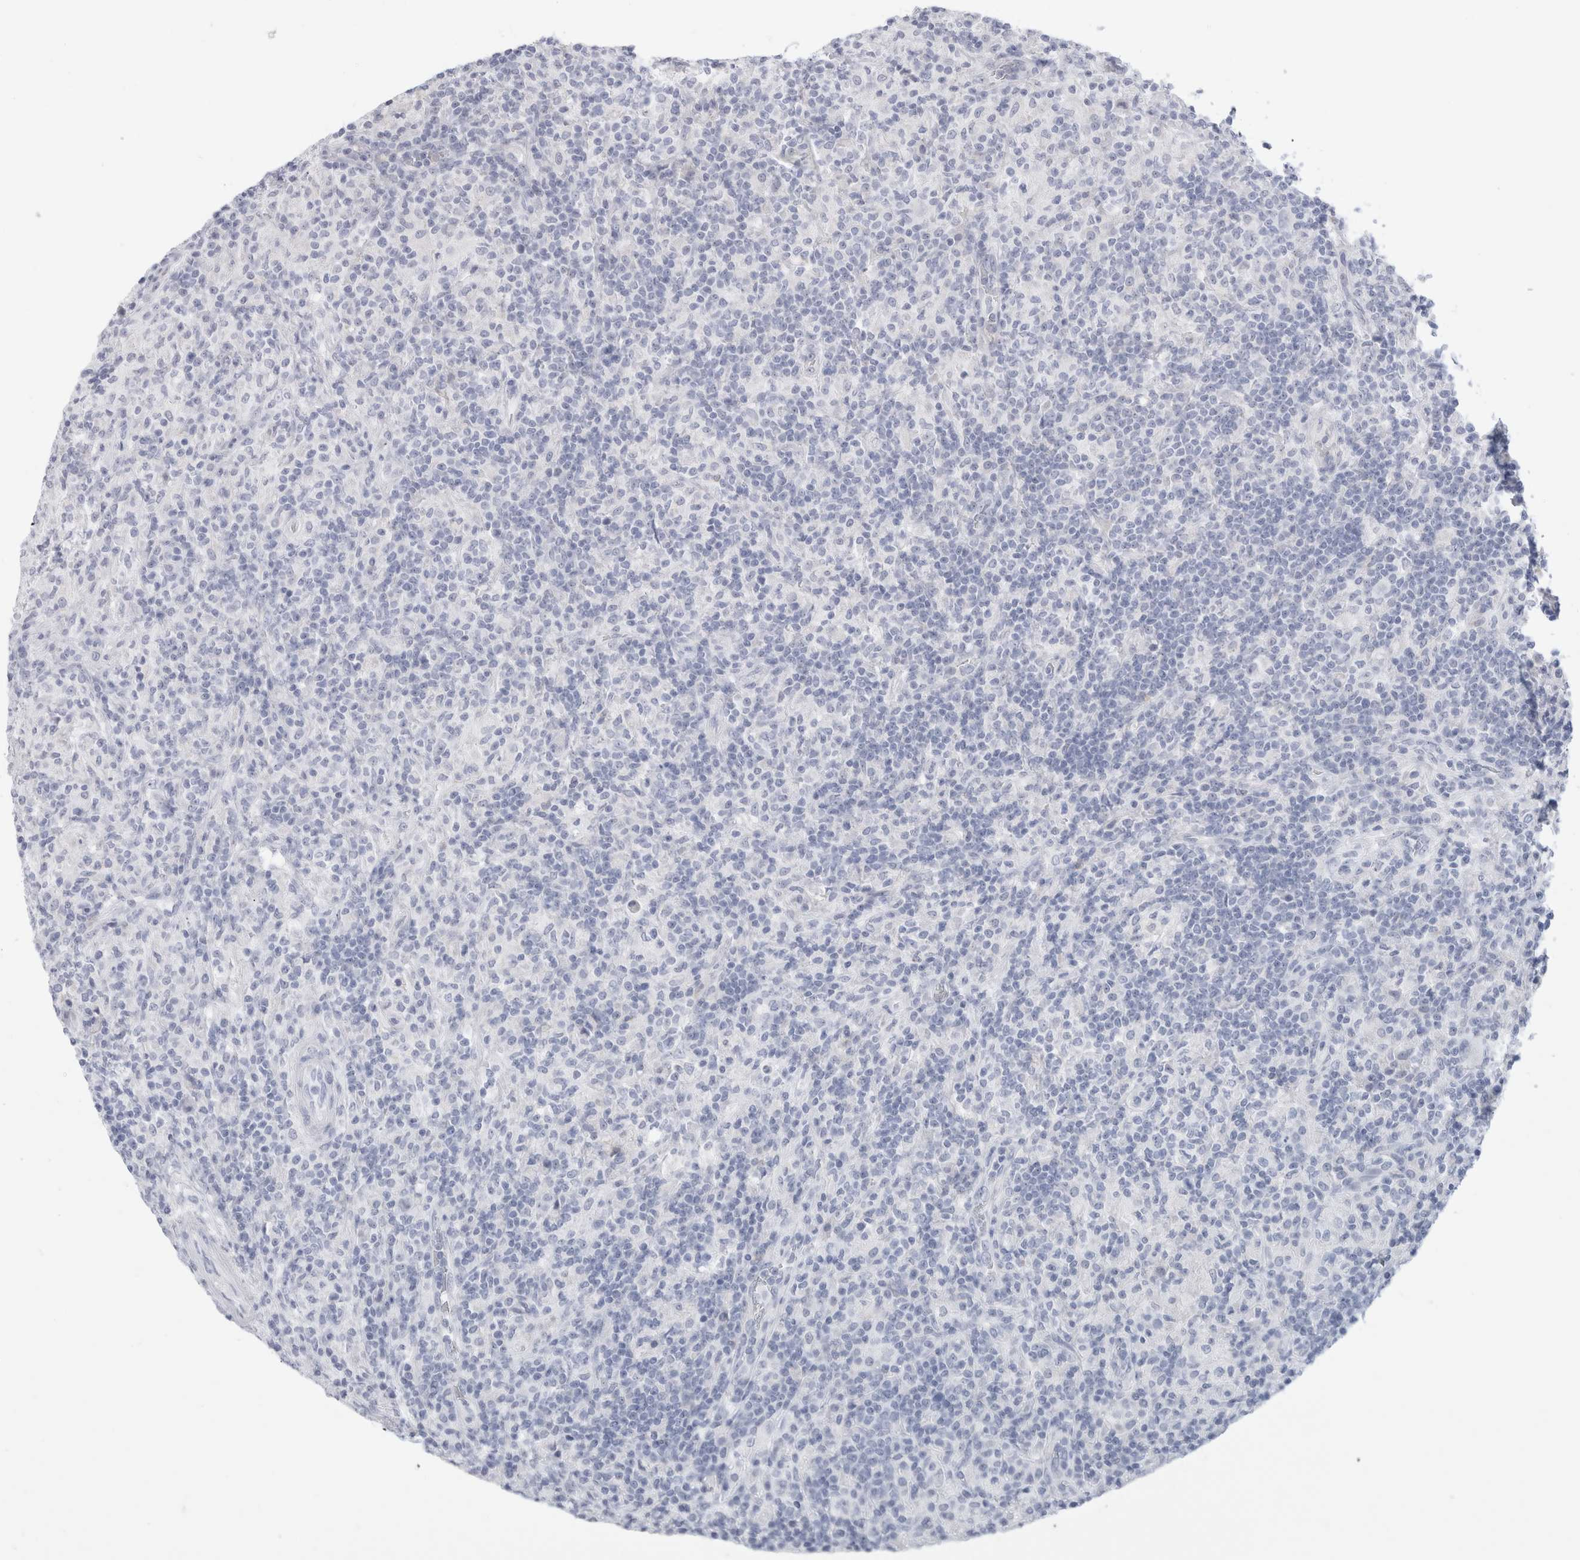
{"staining": {"intensity": "negative", "quantity": "none", "location": "none"}, "tissue": "lymphoma", "cell_type": "Tumor cells", "image_type": "cancer", "snomed": [{"axis": "morphology", "description": "Hodgkin's disease, NOS"}, {"axis": "topography", "description": "Lymph node"}], "caption": "Tumor cells show no significant protein expression in Hodgkin's disease.", "gene": "MUC15", "patient": {"sex": "male", "age": 70}}